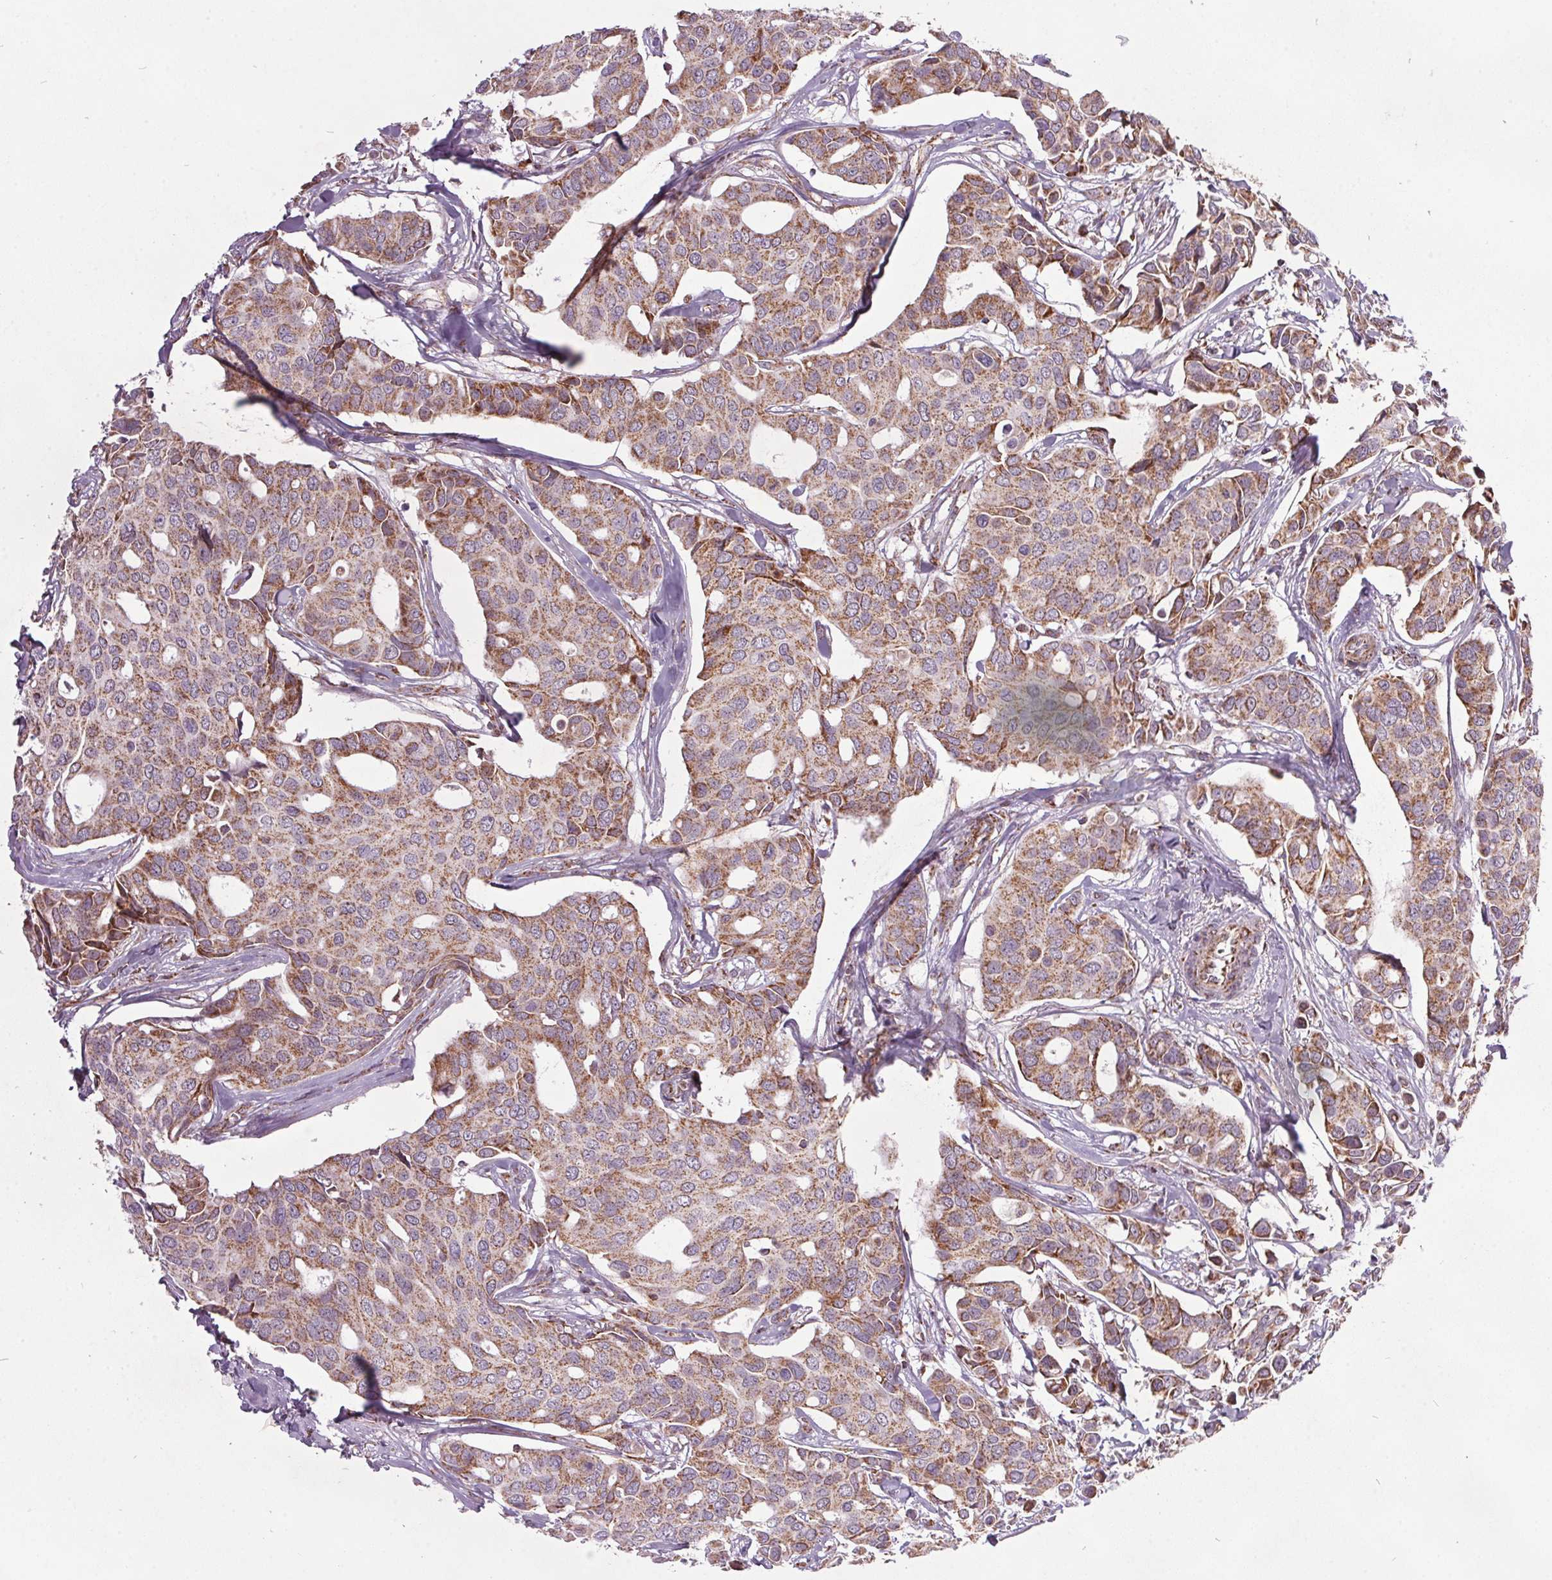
{"staining": {"intensity": "moderate", "quantity": ">75%", "location": "cytoplasmic/membranous"}, "tissue": "breast cancer", "cell_type": "Tumor cells", "image_type": "cancer", "snomed": [{"axis": "morphology", "description": "Duct carcinoma"}, {"axis": "topography", "description": "Breast"}], "caption": "Human intraductal carcinoma (breast) stained with a protein marker shows moderate staining in tumor cells.", "gene": "NDUFS6", "patient": {"sex": "female", "age": 54}}